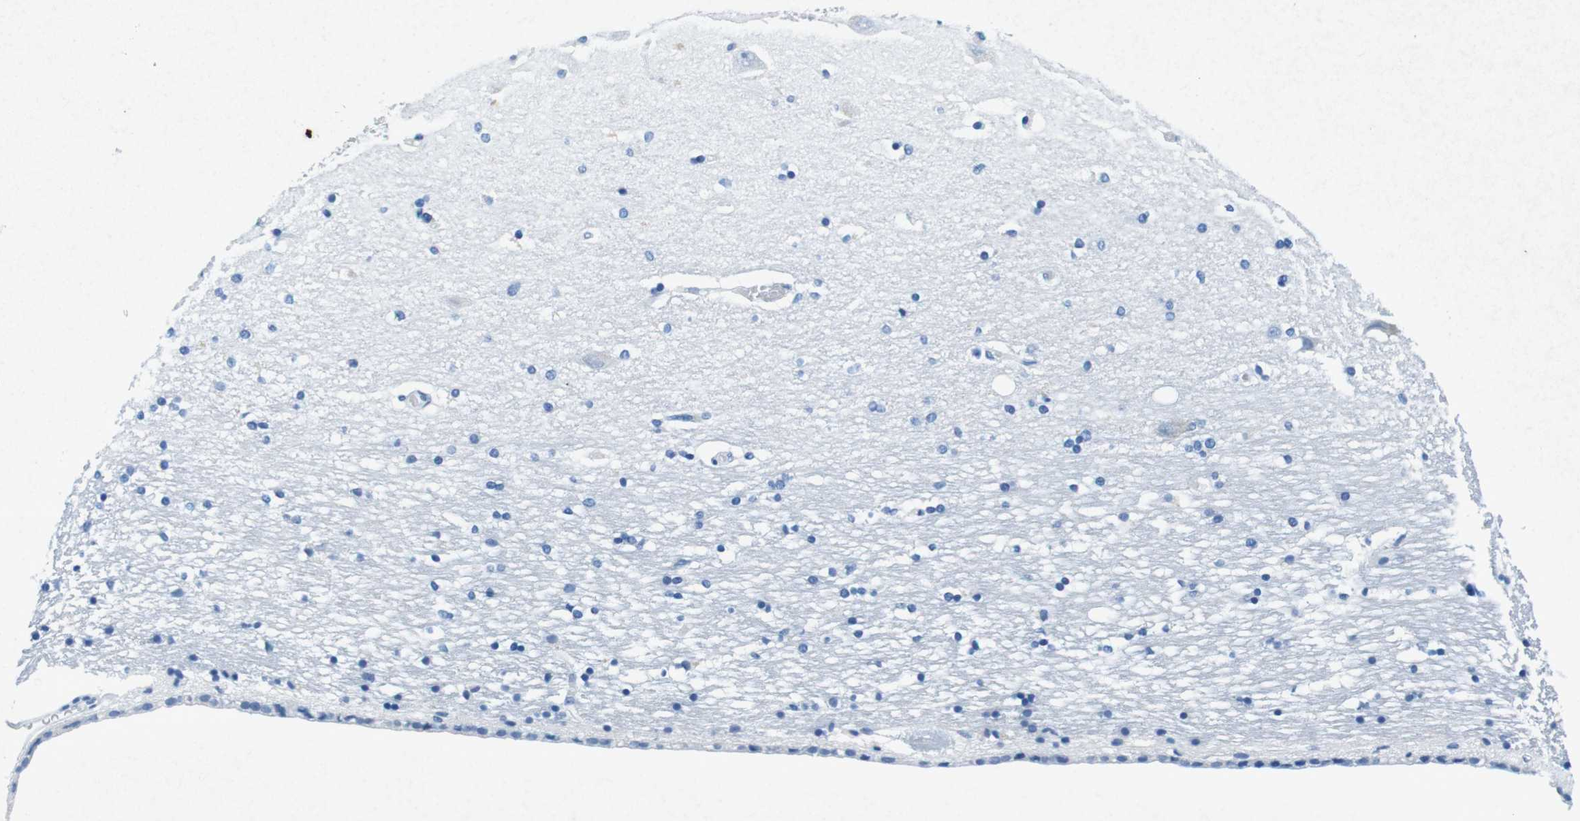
{"staining": {"intensity": "negative", "quantity": "none", "location": "none"}, "tissue": "hippocampus", "cell_type": "Glial cells", "image_type": "normal", "snomed": [{"axis": "morphology", "description": "Normal tissue, NOS"}, {"axis": "topography", "description": "Hippocampus"}], "caption": "The micrograph reveals no staining of glial cells in normal hippocampus. Nuclei are stained in blue.", "gene": "CTAG1B", "patient": {"sex": "female", "age": 54}}